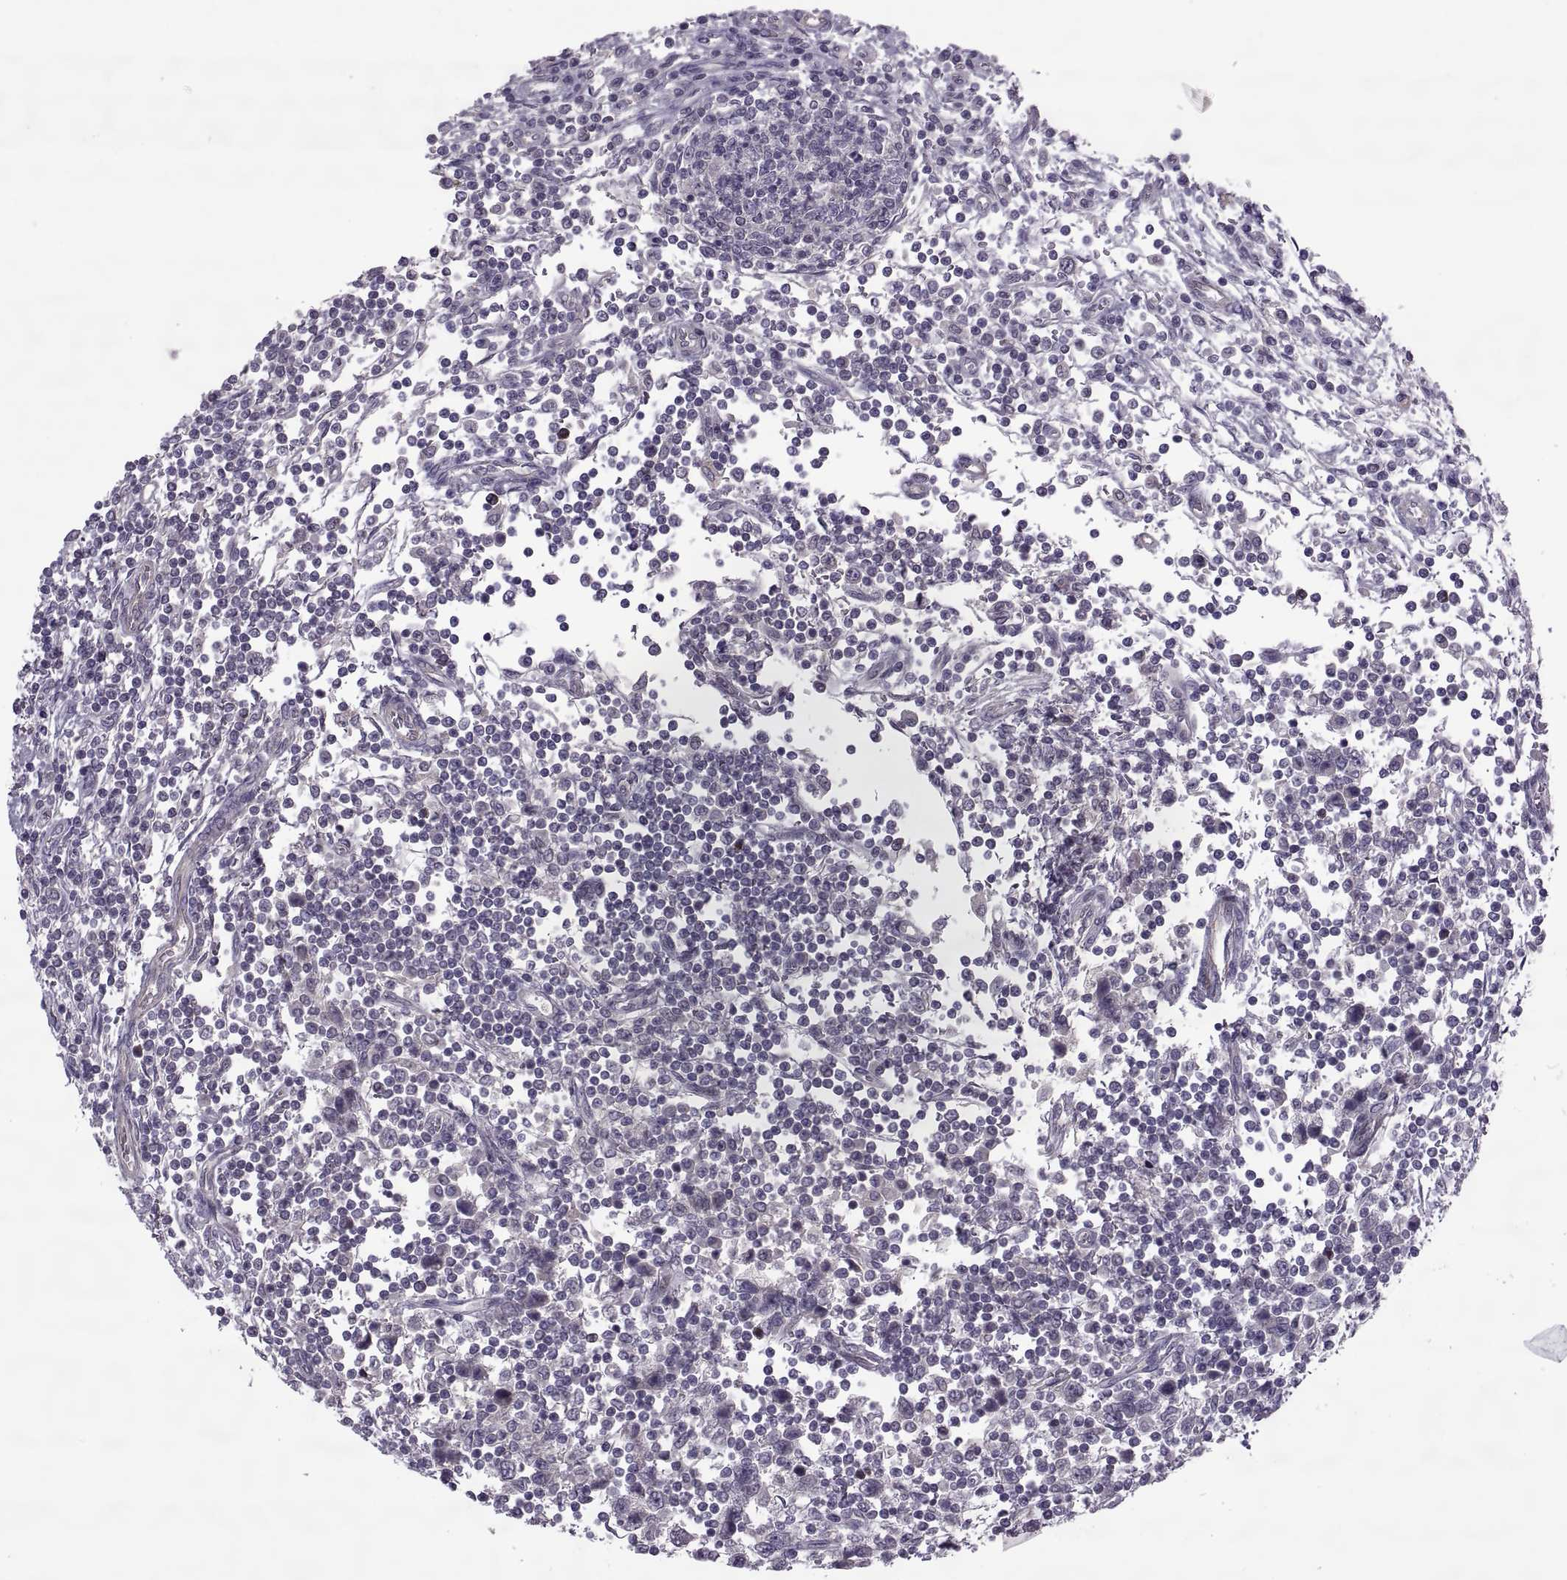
{"staining": {"intensity": "negative", "quantity": "none", "location": "none"}, "tissue": "testis cancer", "cell_type": "Tumor cells", "image_type": "cancer", "snomed": [{"axis": "morphology", "description": "Seminoma, NOS"}, {"axis": "topography", "description": "Testis"}], "caption": "IHC of testis cancer (seminoma) demonstrates no expression in tumor cells.", "gene": "ODF3", "patient": {"sex": "male", "age": 34}}